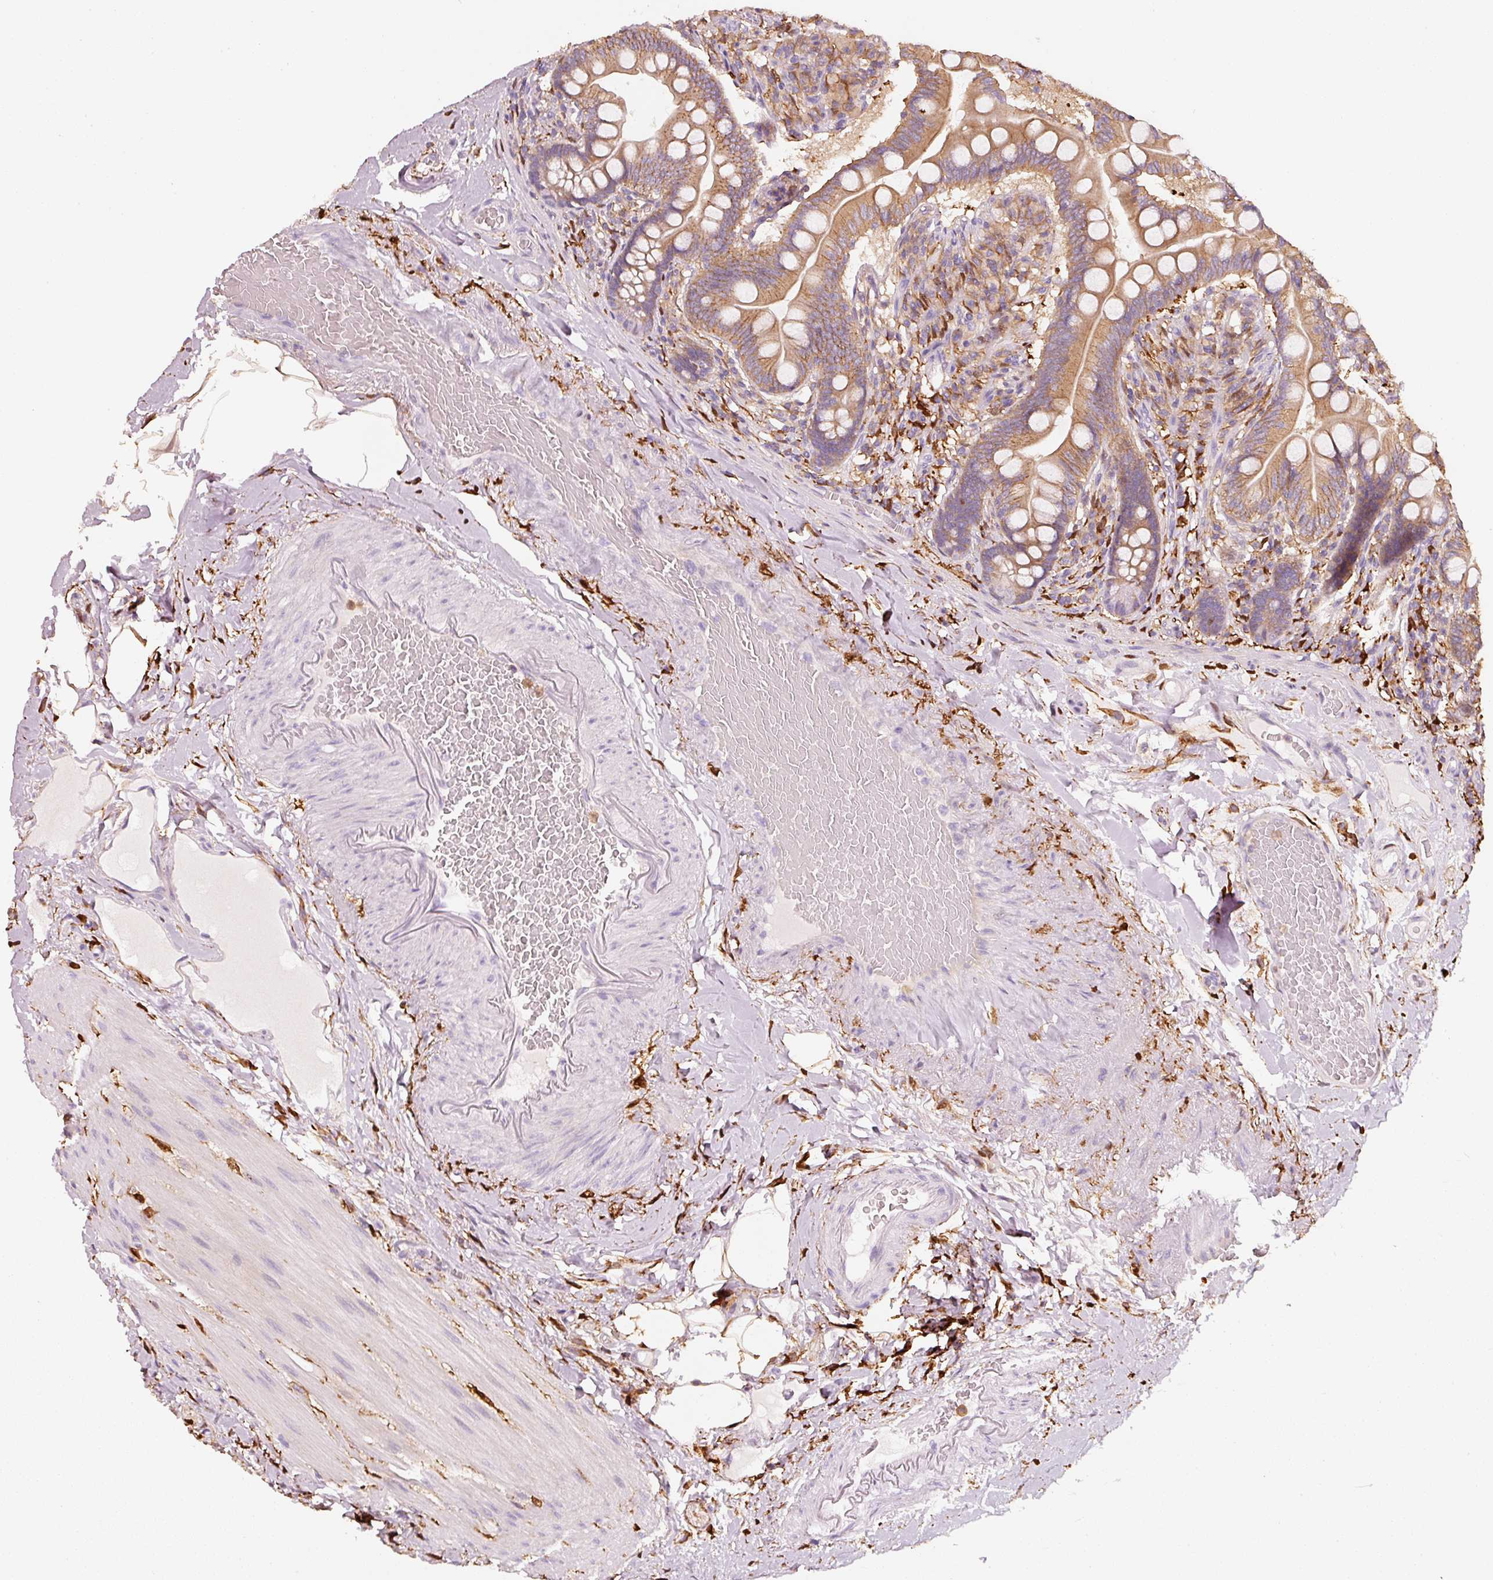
{"staining": {"intensity": "strong", "quantity": ">75%", "location": "cytoplasmic/membranous"}, "tissue": "small intestine", "cell_type": "Glandular cells", "image_type": "normal", "snomed": [{"axis": "morphology", "description": "Normal tissue, NOS"}, {"axis": "topography", "description": "Small intestine"}], "caption": "Immunohistochemical staining of unremarkable small intestine reveals high levels of strong cytoplasmic/membranous expression in approximately >75% of glandular cells.", "gene": "IQGAP2", "patient": {"sex": "female", "age": 64}}